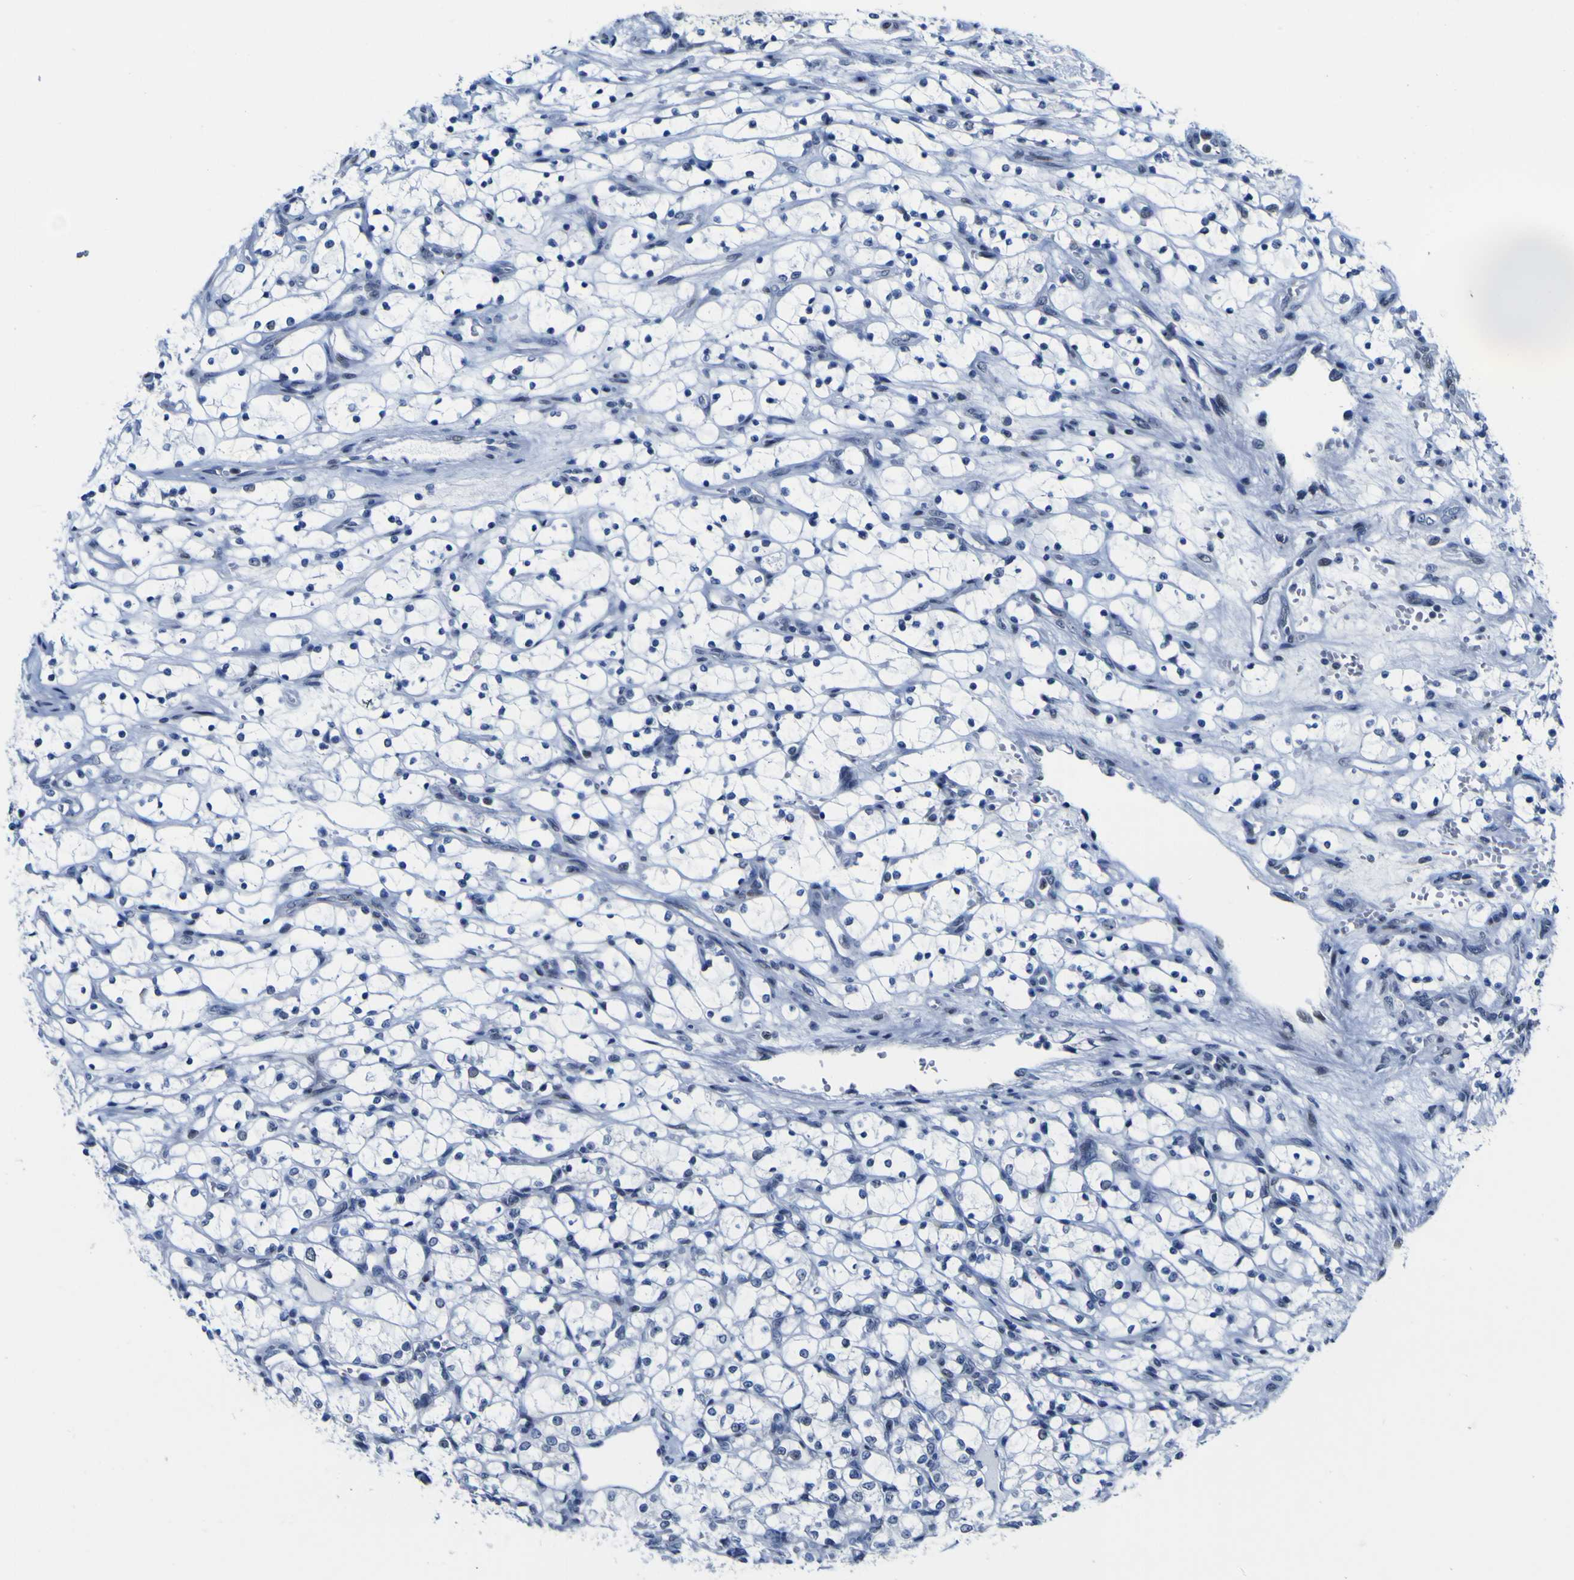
{"staining": {"intensity": "negative", "quantity": "none", "location": "none"}, "tissue": "renal cancer", "cell_type": "Tumor cells", "image_type": "cancer", "snomed": [{"axis": "morphology", "description": "Adenocarcinoma, NOS"}, {"axis": "topography", "description": "Kidney"}], "caption": "A photomicrograph of human renal cancer (adenocarcinoma) is negative for staining in tumor cells.", "gene": "MBD3", "patient": {"sex": "female", "age": 69}}